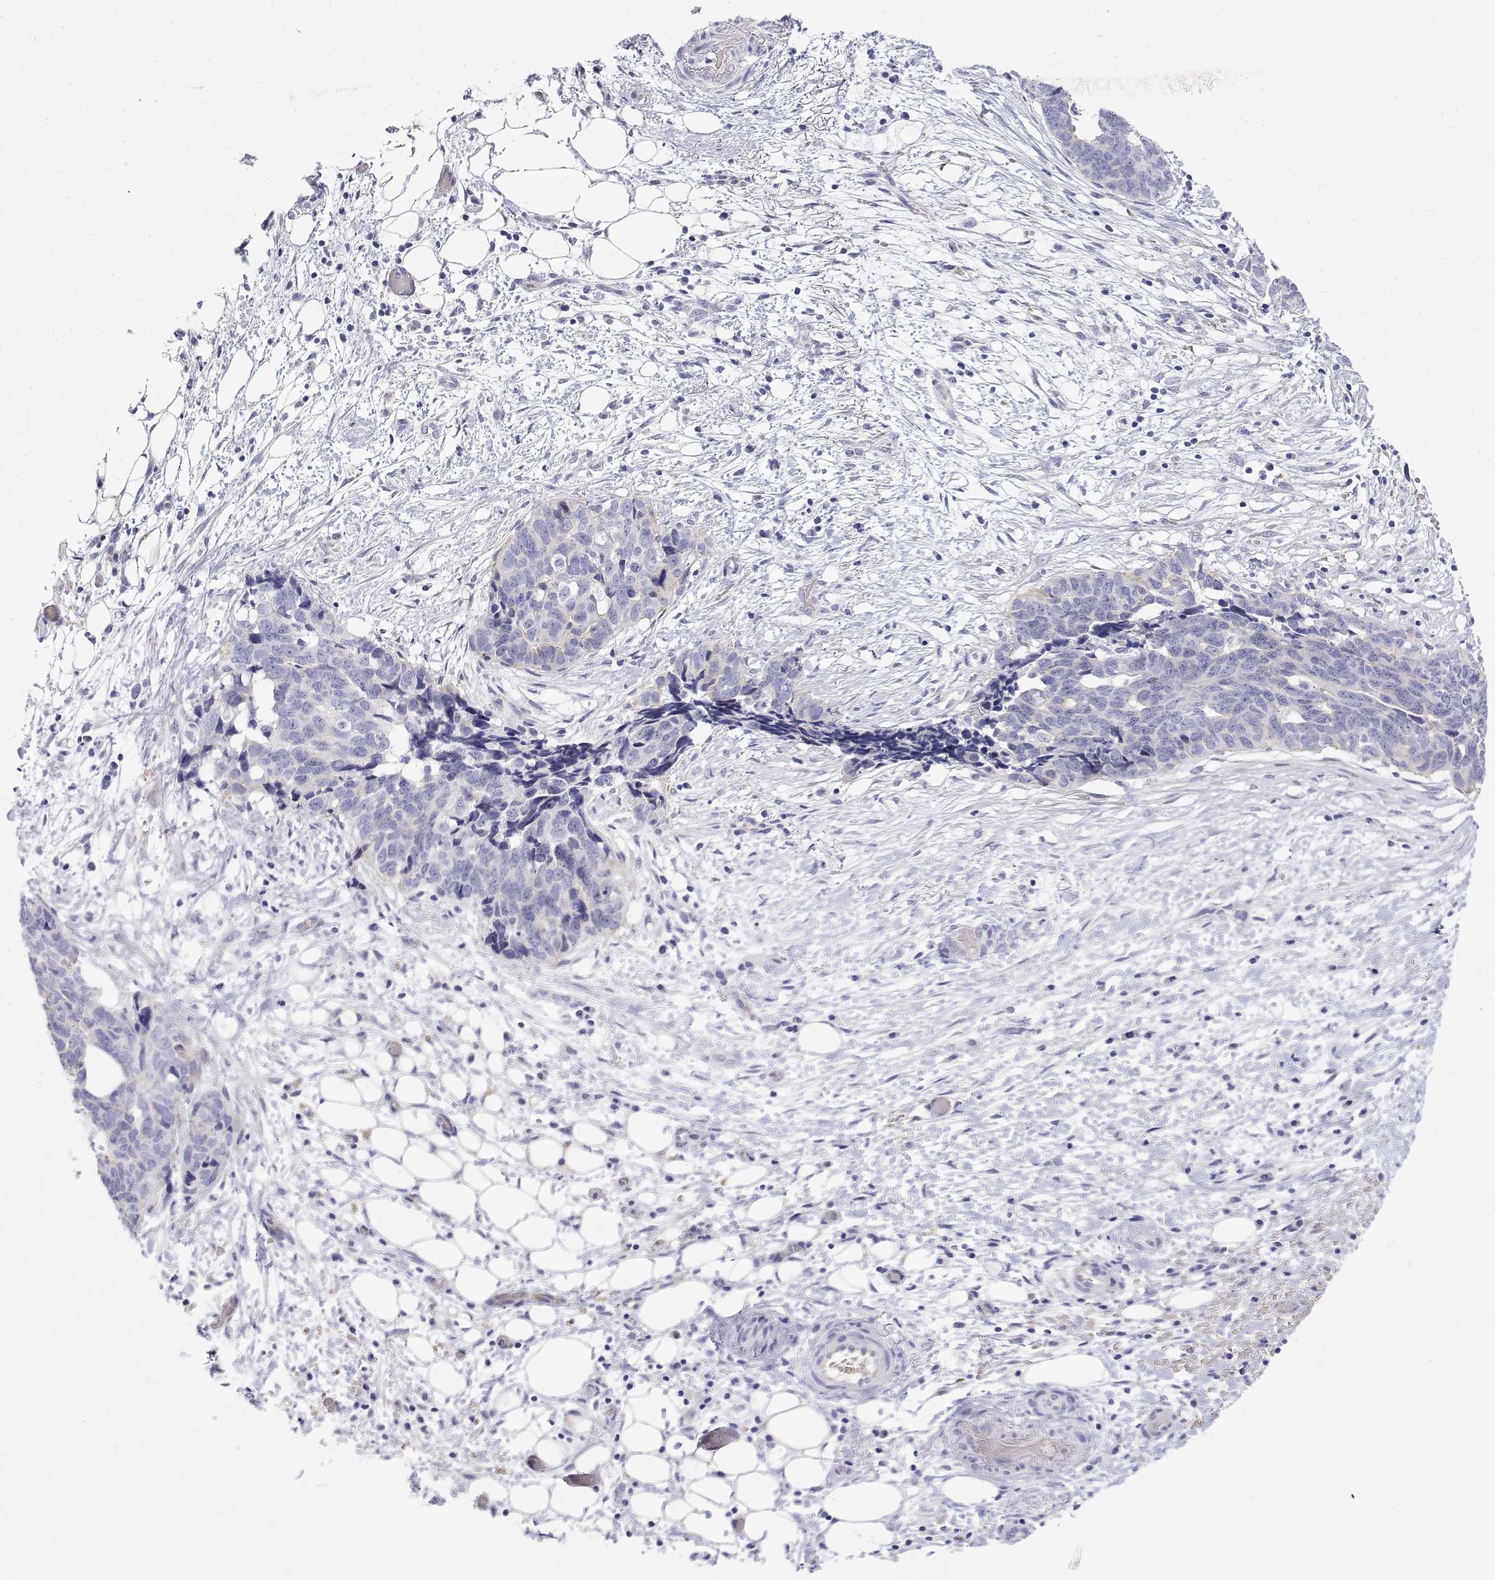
{"staining": {"intensity": "negative", "quantity": "none", "location": "none"}, "tissue": "ovarian cancer", "cell_type": "Tumor cells", "image_type": "cancer", "snomed": [{"axis": "morphology", "description": "Cystadenocarcinoma, serous, NOS"}, {"axis": "topography", "description": "Ovary"}], "caption": "Histopathology image shows no significant protein positivity in tumor cells of serous cystadenocarcinoma (ovarian).", "gene": "MISP", "patient": {"sex": "female", "age": 69}}